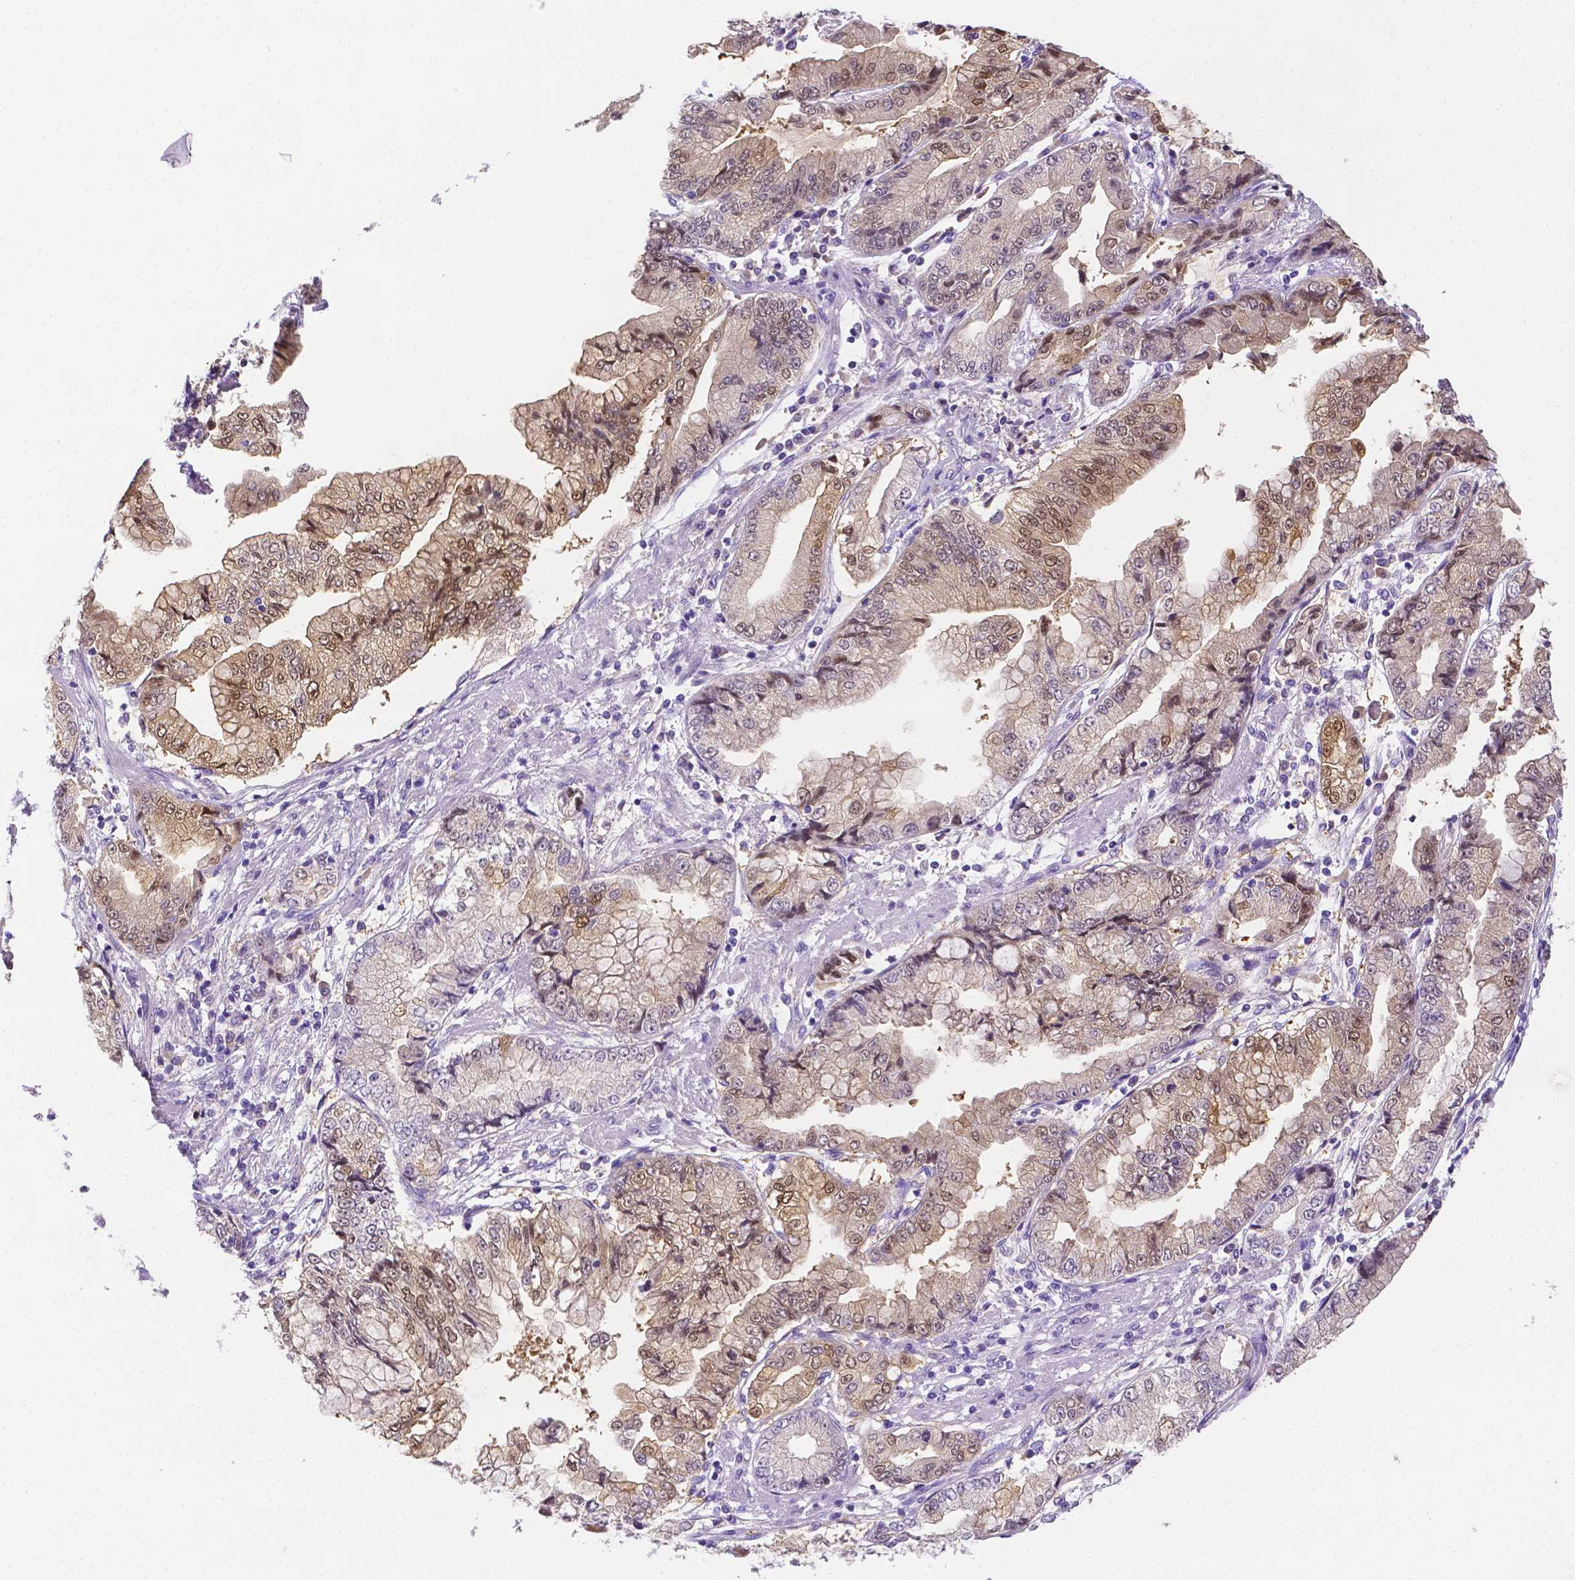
{"staining": {"intensity": "moderate", "quantity": ">75%", "location": "cytoplasmic/membranous,nuclear"}, "tissue": "stomach cancer", "cell_type": "Tumor cells", "image_type": "cancer", "snomed": [{"axis": "morphology", "description": "Adenocarcinoma, NOS"}, {"axis": "topography", "description": "Stomach, upper"}], "caption": "A photomicrograph of stomach cancer (adenocarcinoma) stained for a protein demonstrates moderate cytoplasmic/membranous and nuclear brown staining in tumor cells.", "gene": "NXPH2", "patient": {"sex": "female", "age": 74}}